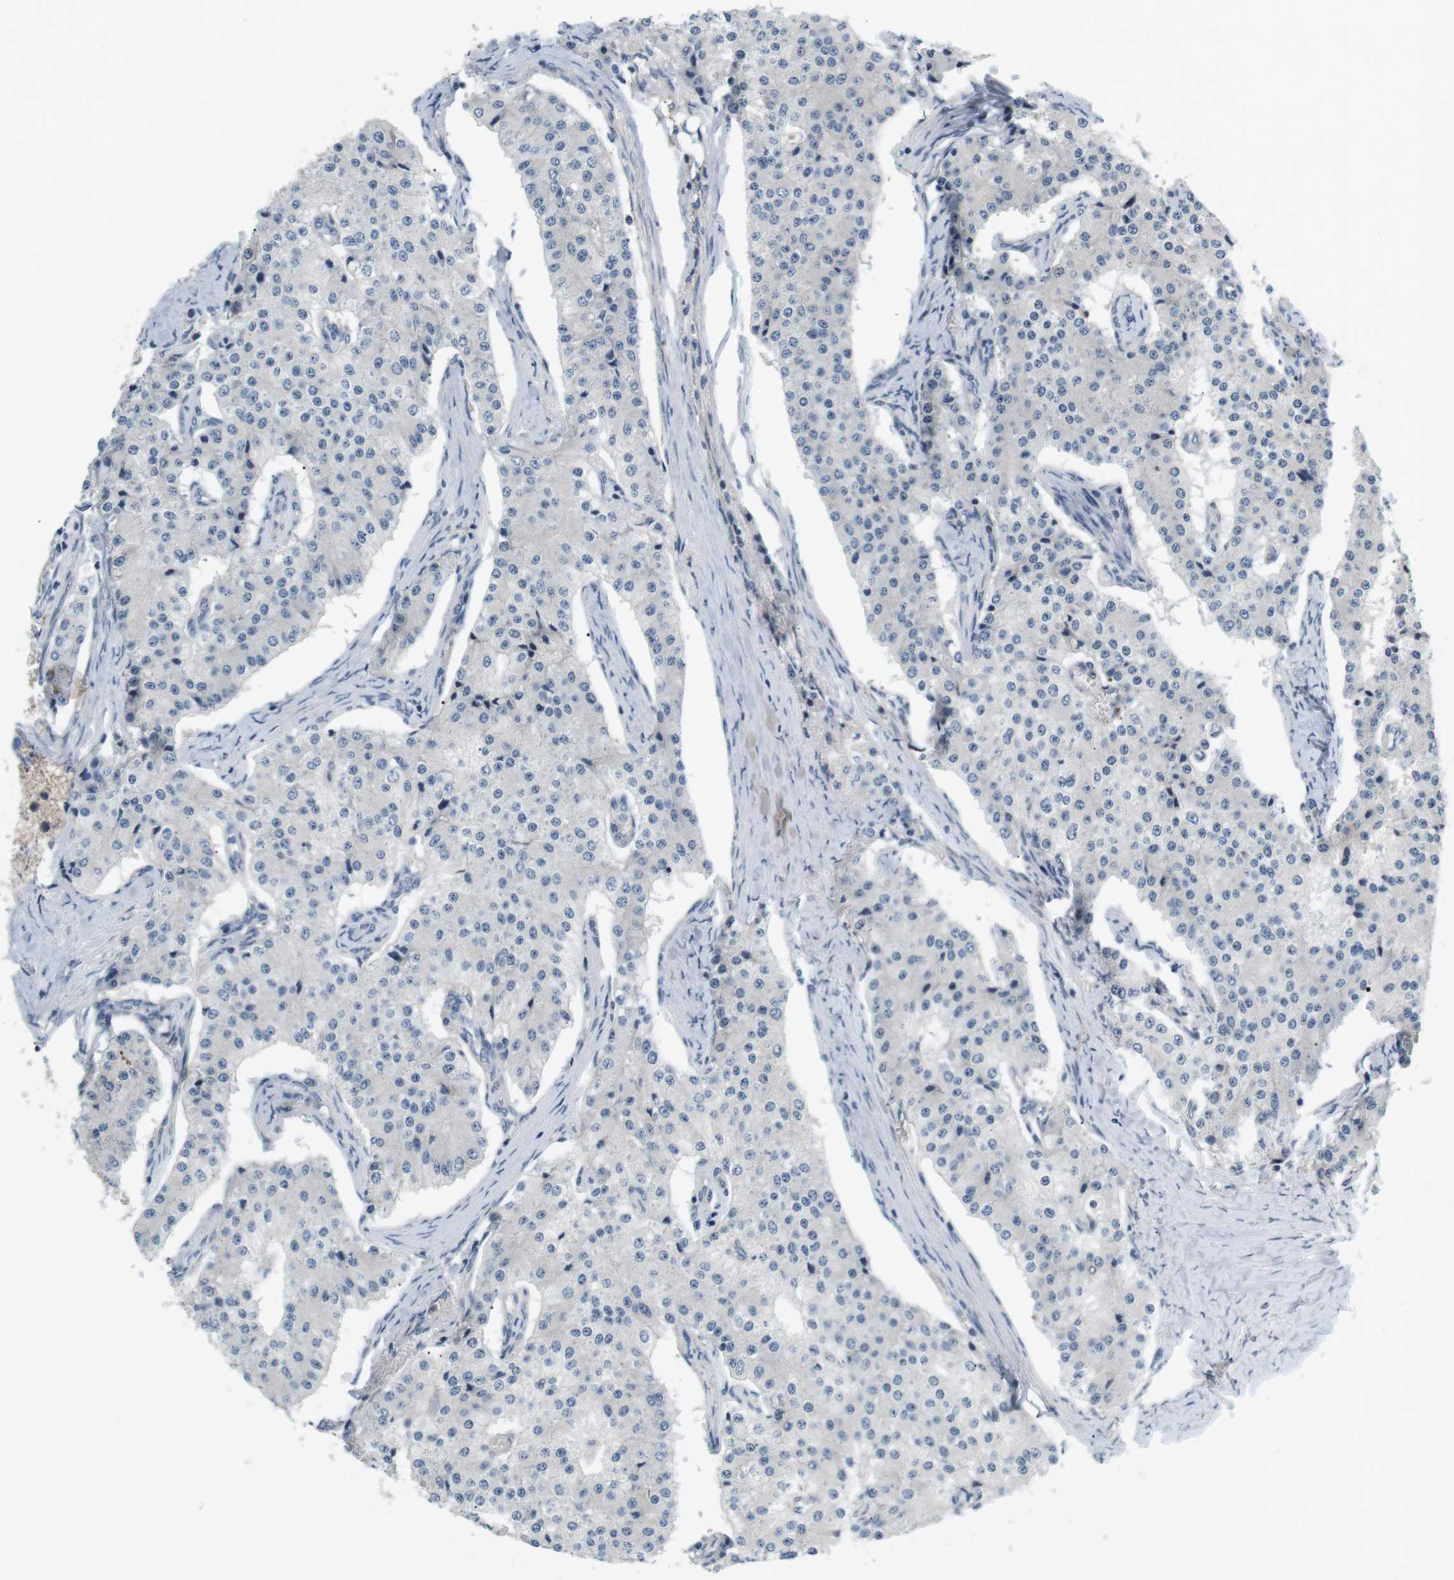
{"staining": {"intensity": "negative", "quantity": "none", "location": "none"}, "tissue": "carcinoid", "cell_type": "Tumor cells", "image_type": "cancer", "snomed": [{"axis": "morphology", "description": "Carcinoid, malignant, NOS"}, {"axis": "topography", "description": "Colon"}], "caption": "Image shows no significant protein staining in tumor cells of carcinoid (malignant). (DAB (3,3'-diaminobenzidine) immunohistochemistry (IHC) visualized using brightfield microscopy, high magnification).", "gene": "SLC30A1", "patient": {"sex": "female", "age": 52}}